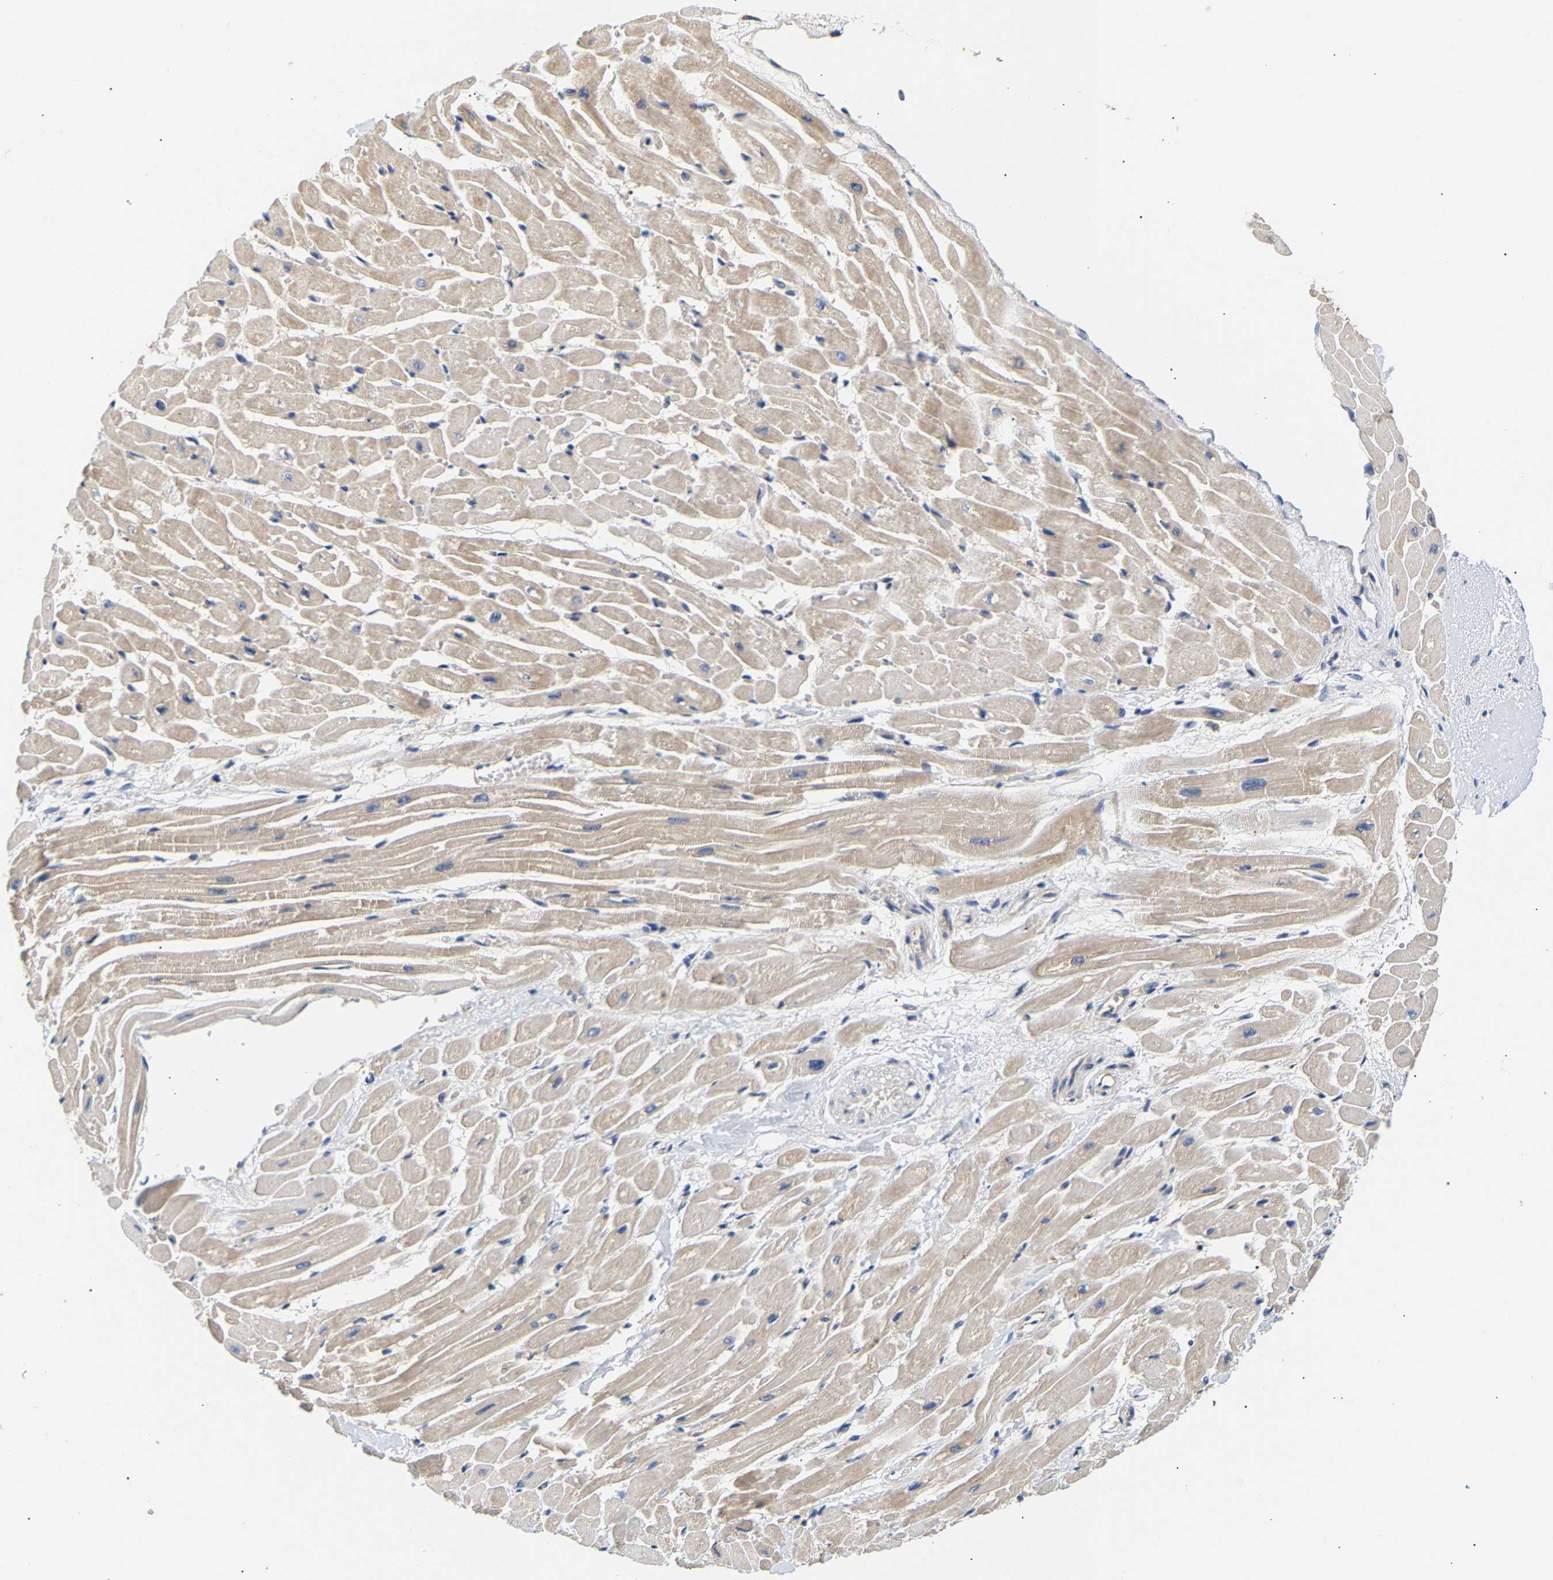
{"staining": {"intensity": "weak", "quantity": ">75%", "location": "cytoplasmic/membranous"}, "tissue": "heart muscle", "cell_type": "Cardiomyocytes", "image_type": "normal", "snomed": [{"axis": "morphology", "description": "Normal tissue, NOS"}, {"axis": "topography", "description": "Heart"}], "caption": "Immunohistochemical staining of normal human heart muscle exhibits weak cytoplasmic/membranous protein positivity in about >75% of cardiomyocytes.", "gene": "PPID", "patient": {"sex": "male", "age": 45}}